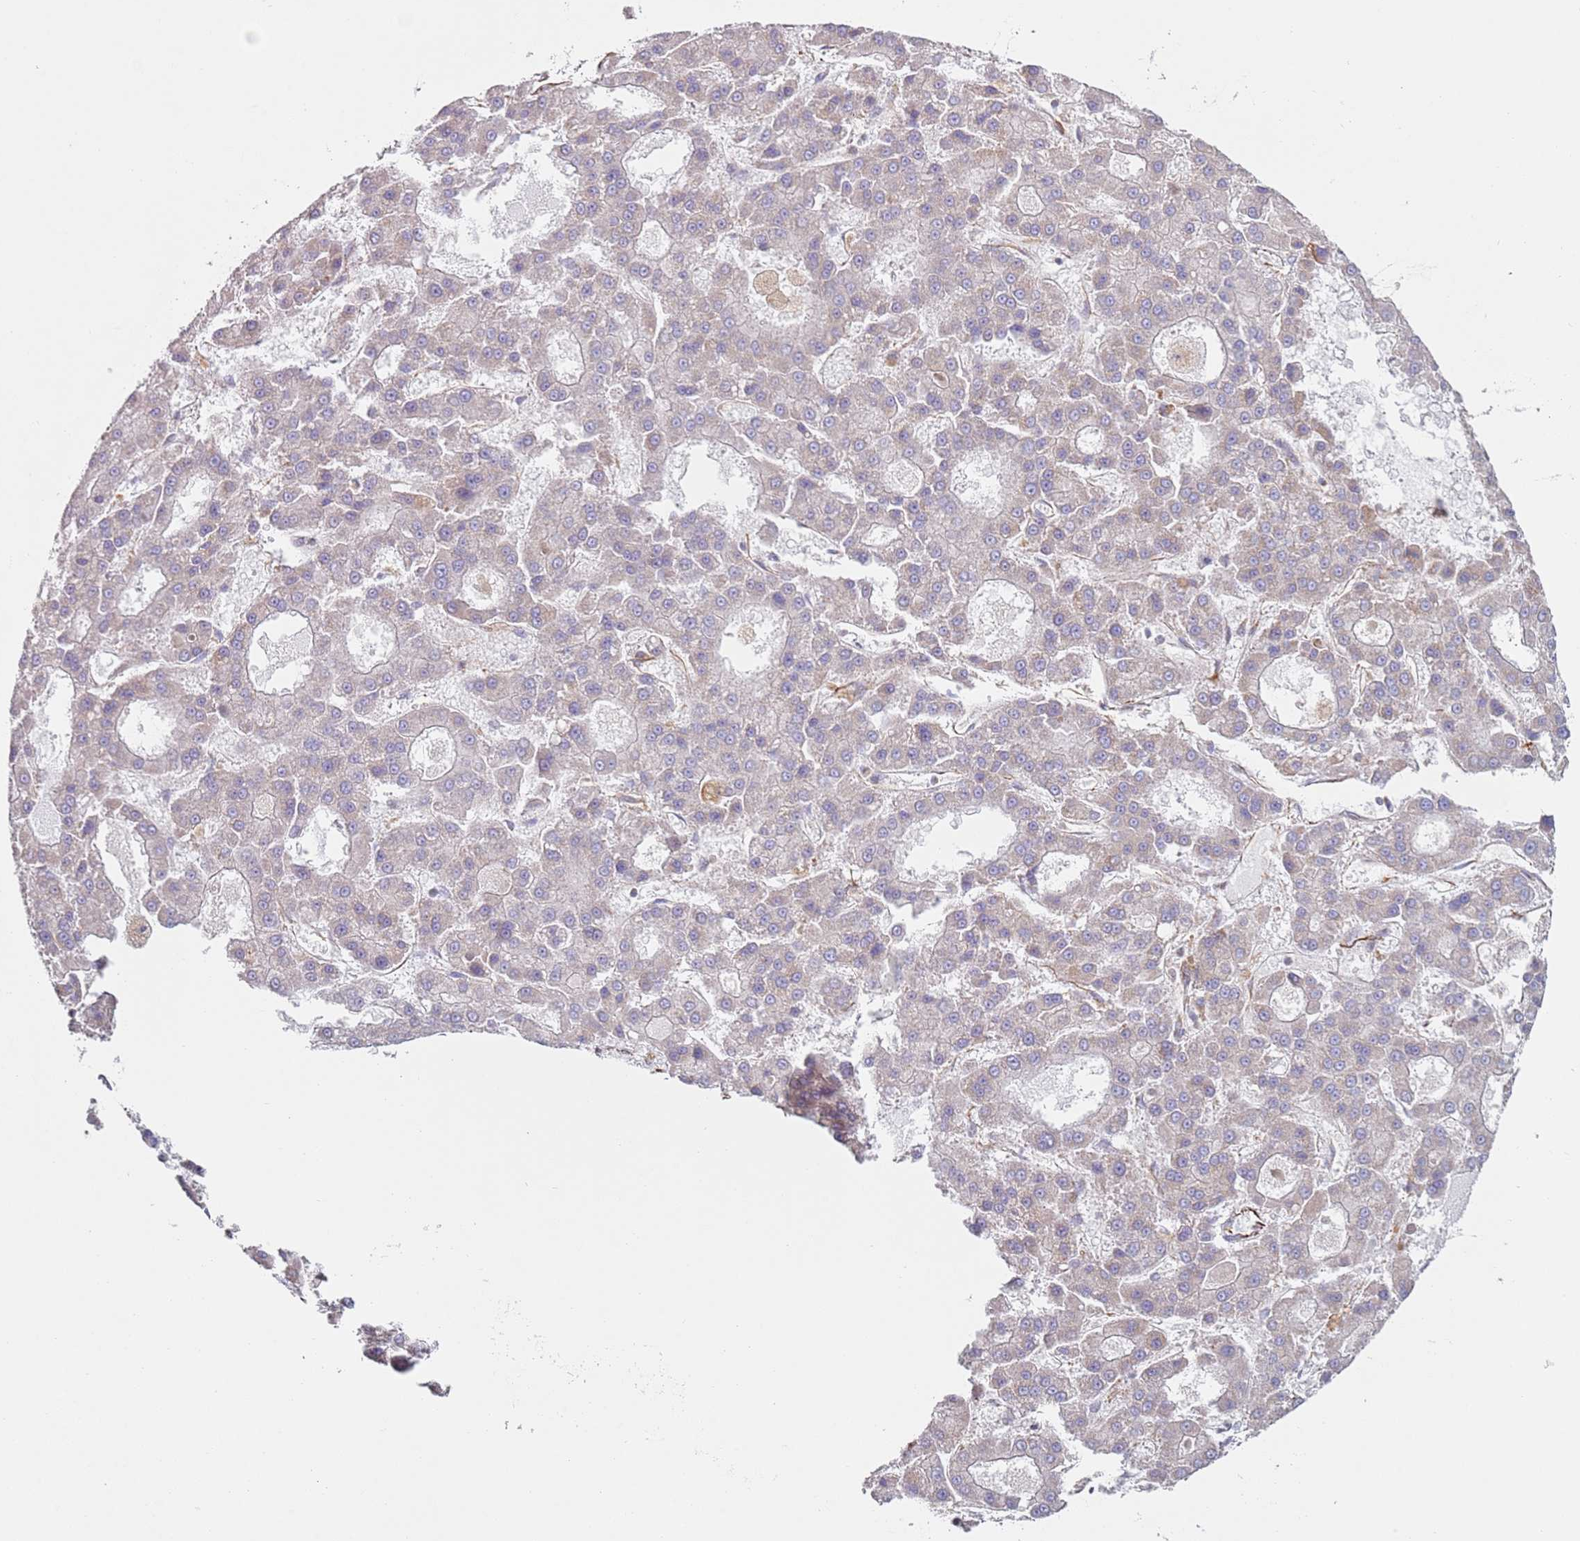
{"staining": {"intensity": "negative", "quantity": "none", "location": "none"}, "tissue": "liver cancer", "cell_type": "Tumor cells", "image_type": "cancer", "snomed": [{"axis": "morphology", "description": "Carcinoma, Hepatocellular, NOS"}, {"axis": "topography", "description": "Liver"}], "caption": "The micrograph displays no significant staining in tumor cells of liver cancer (hepatocellular carcinoma).", "gene": "SNAPIN", "patient": {"sex": "male", "age": 70}}